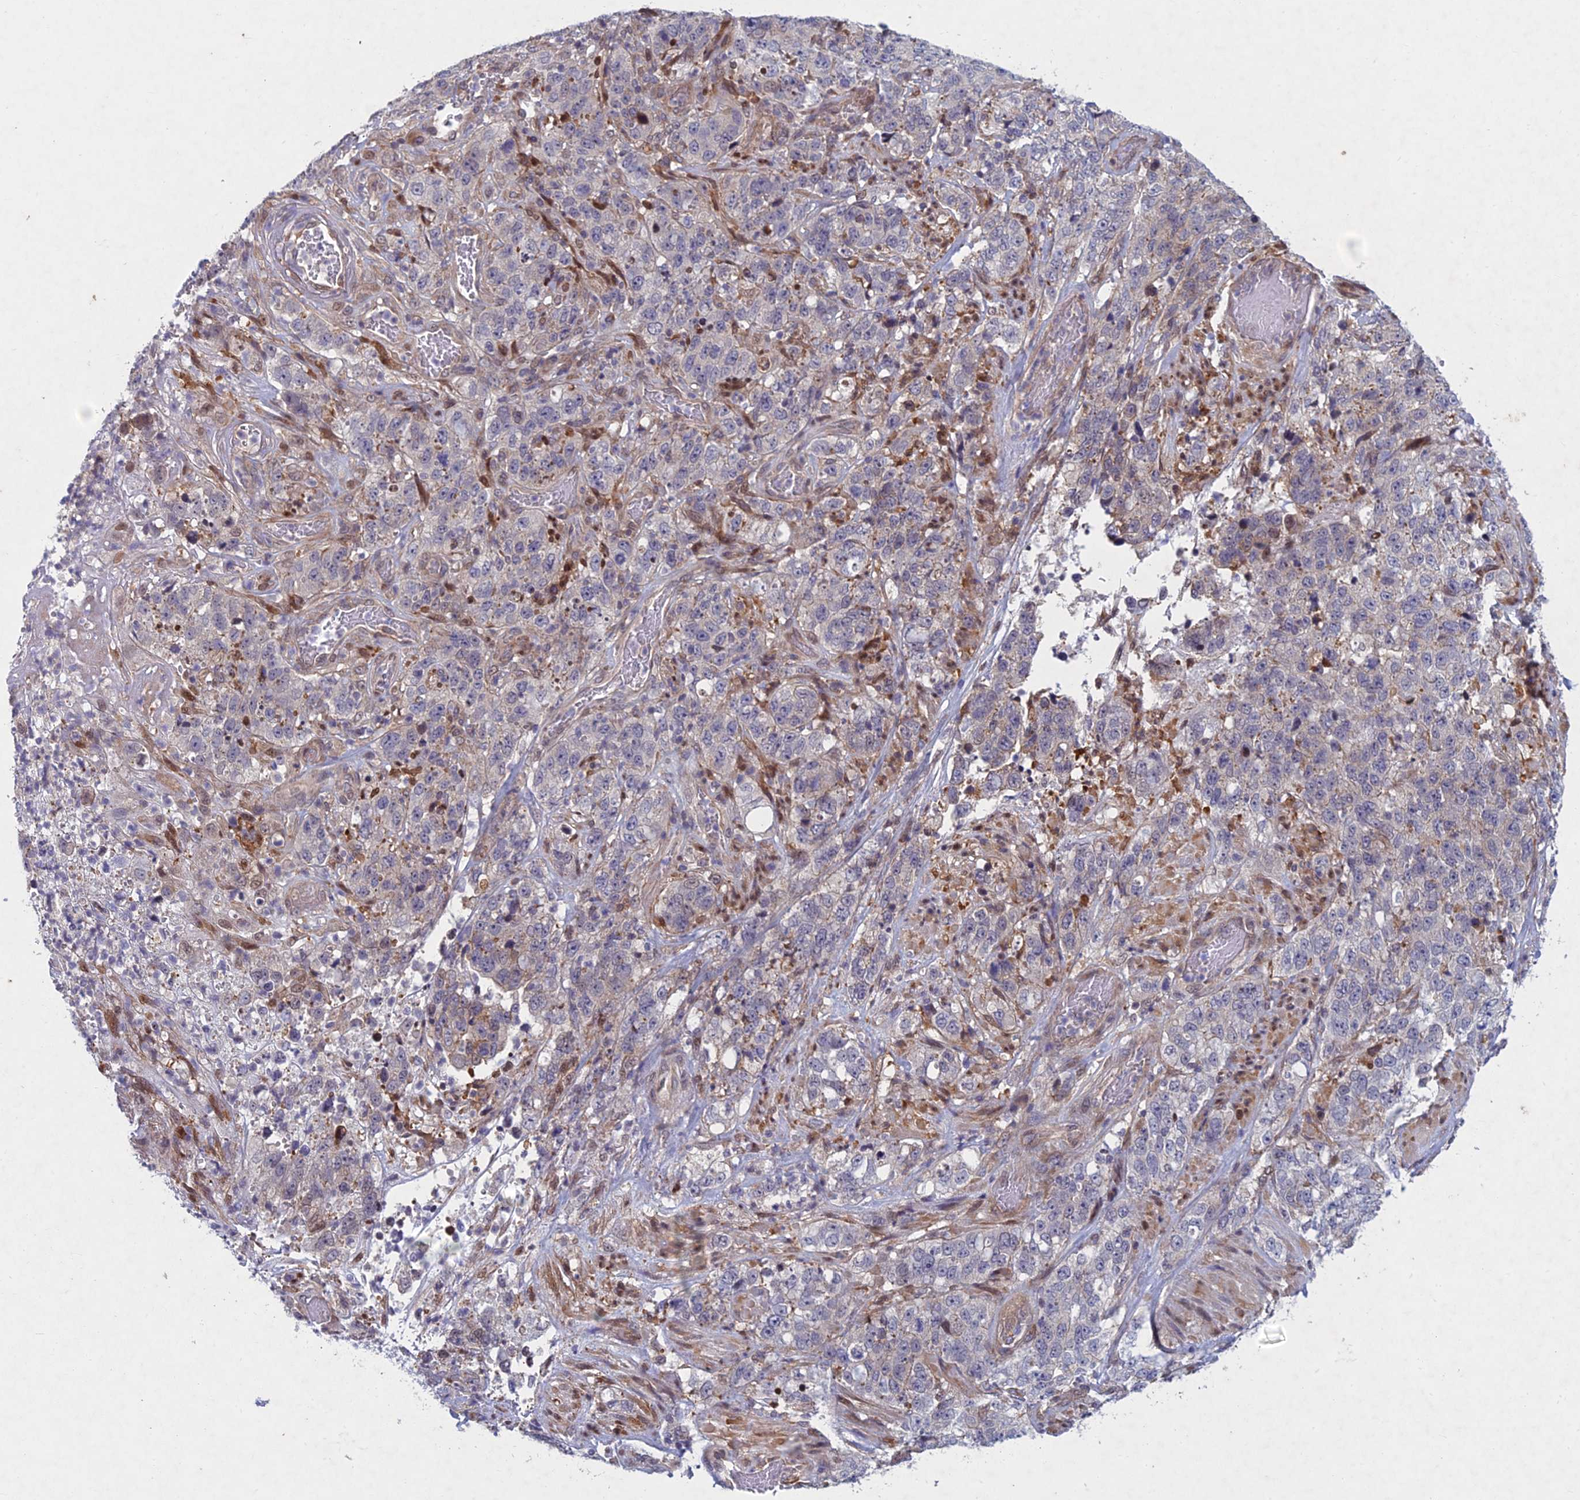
{"staining": {"intensity": "negative", "quantity": "none", "location": "none"}, "tissue": "stomach cancer", "cell_type": "Tumor cells", "image_type": "cancer", "snomed": [{"axis": "morphology", "description": "Adenocarcinoma, NOS"}, {"axis": "topography", "description": "Stomach"}], "caption": "The image reveals no staining of tumor cells in stomach cancer (adenocarcinoma). Nuclei are stained in blue.", "gene": "PTHLH", "patient": {"sex": "male", "age": 48}}